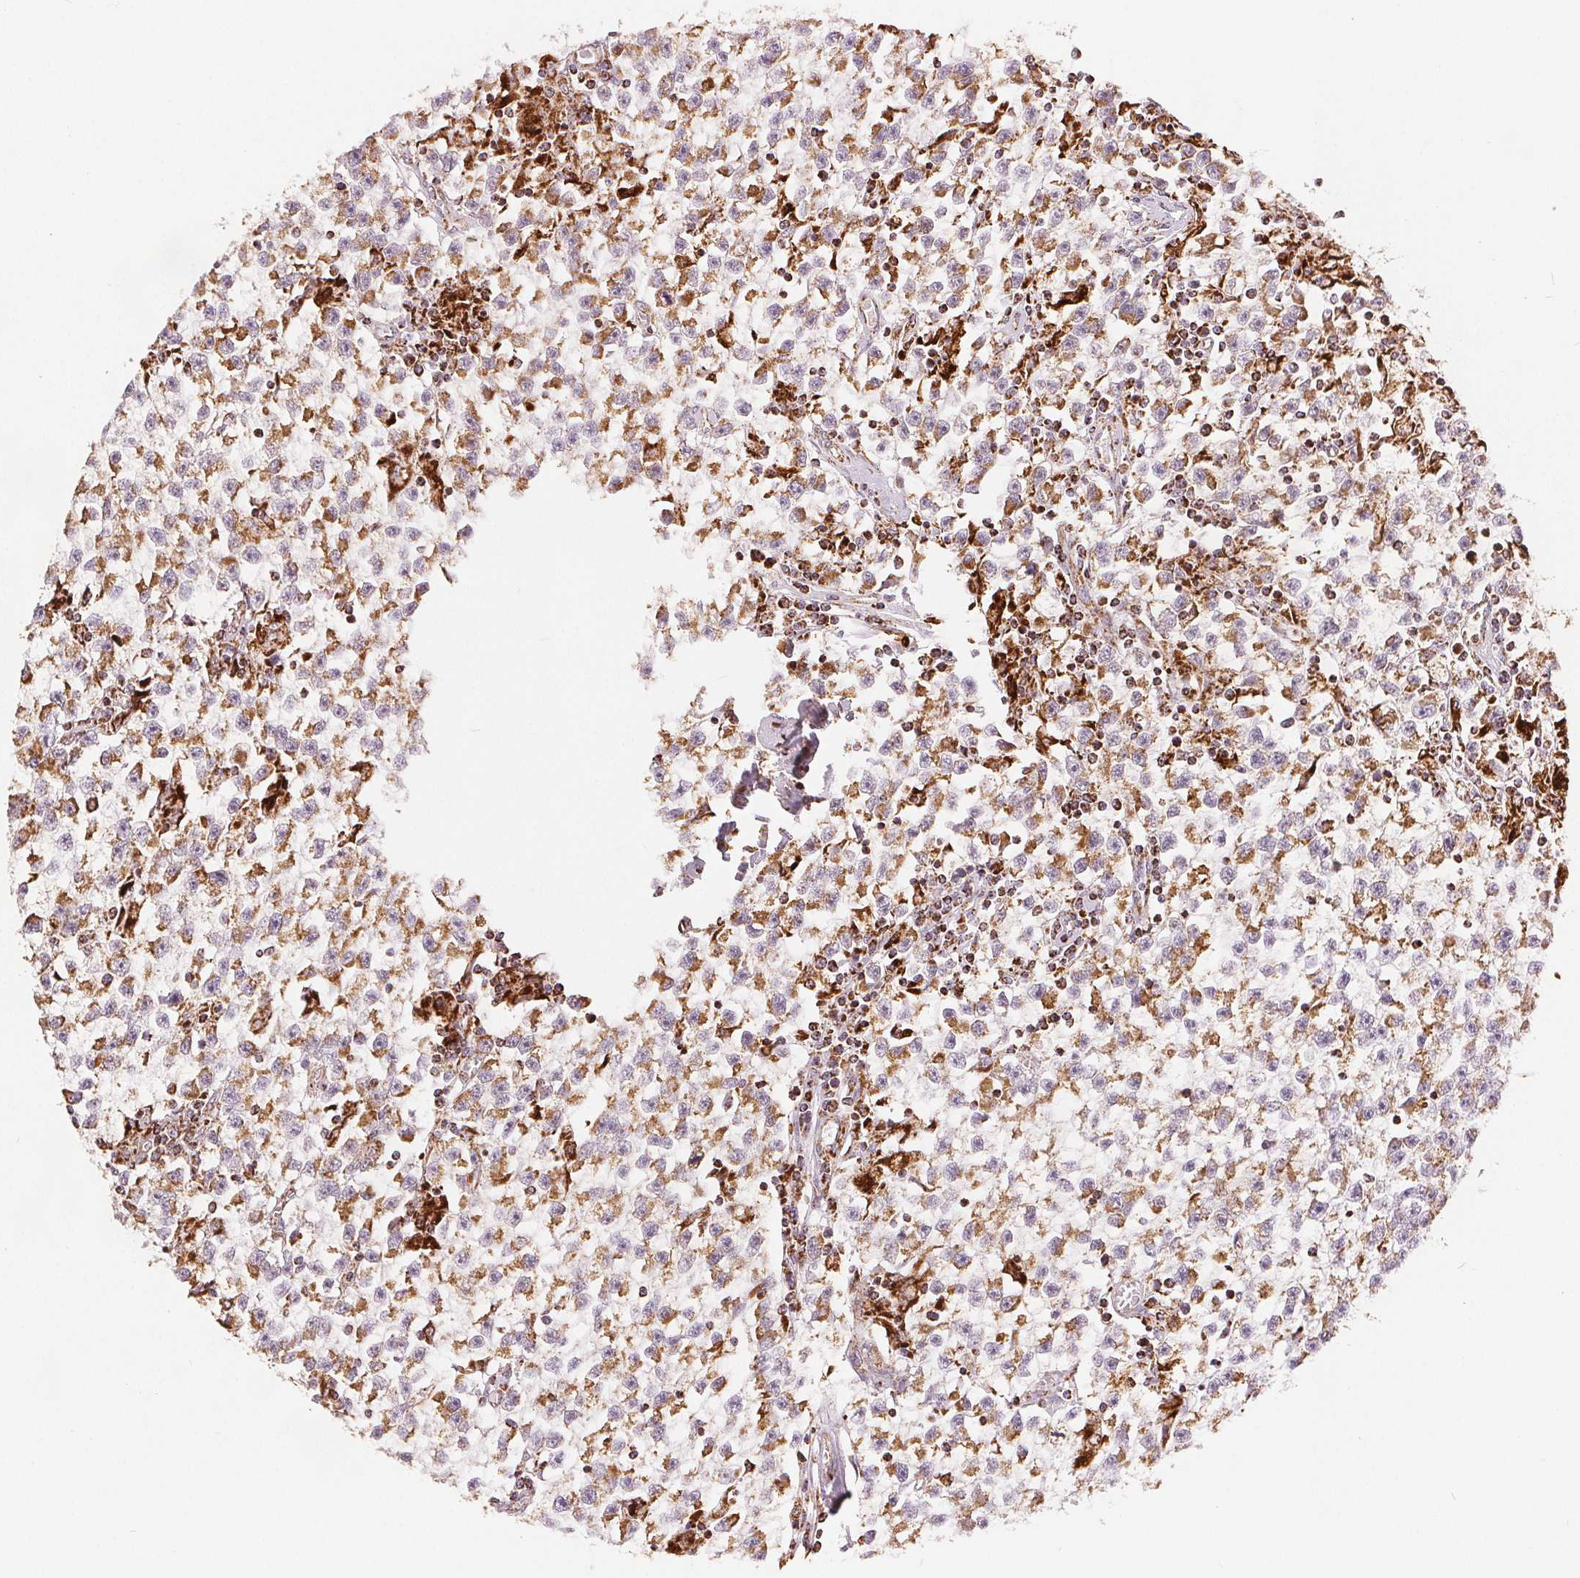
{"staining": {"intensity": "moderate", "quantity": "25%-75%", "location": "cytoplasmic/membranous"}, "tissue": "testis cancer", "cell_type": "Tumor cells", "image_type": "cancer", "snomed": [{"axis": "morphology", "description": "Seminoma, NOS"}, {"axis": "topography", "description": "Testis"}], "caption": "Immunohistochemical staining of seminoma (testis) shows moderate cytoplasmic/membranous protein staining in approximately 25%-75% of tumor cells. (DAB (3,3'-diaminobenzidine) IHC with brightfield microscopy, high magnification).", "gene": "SDHB", "patient": {"sex": "male", "age": 31}}